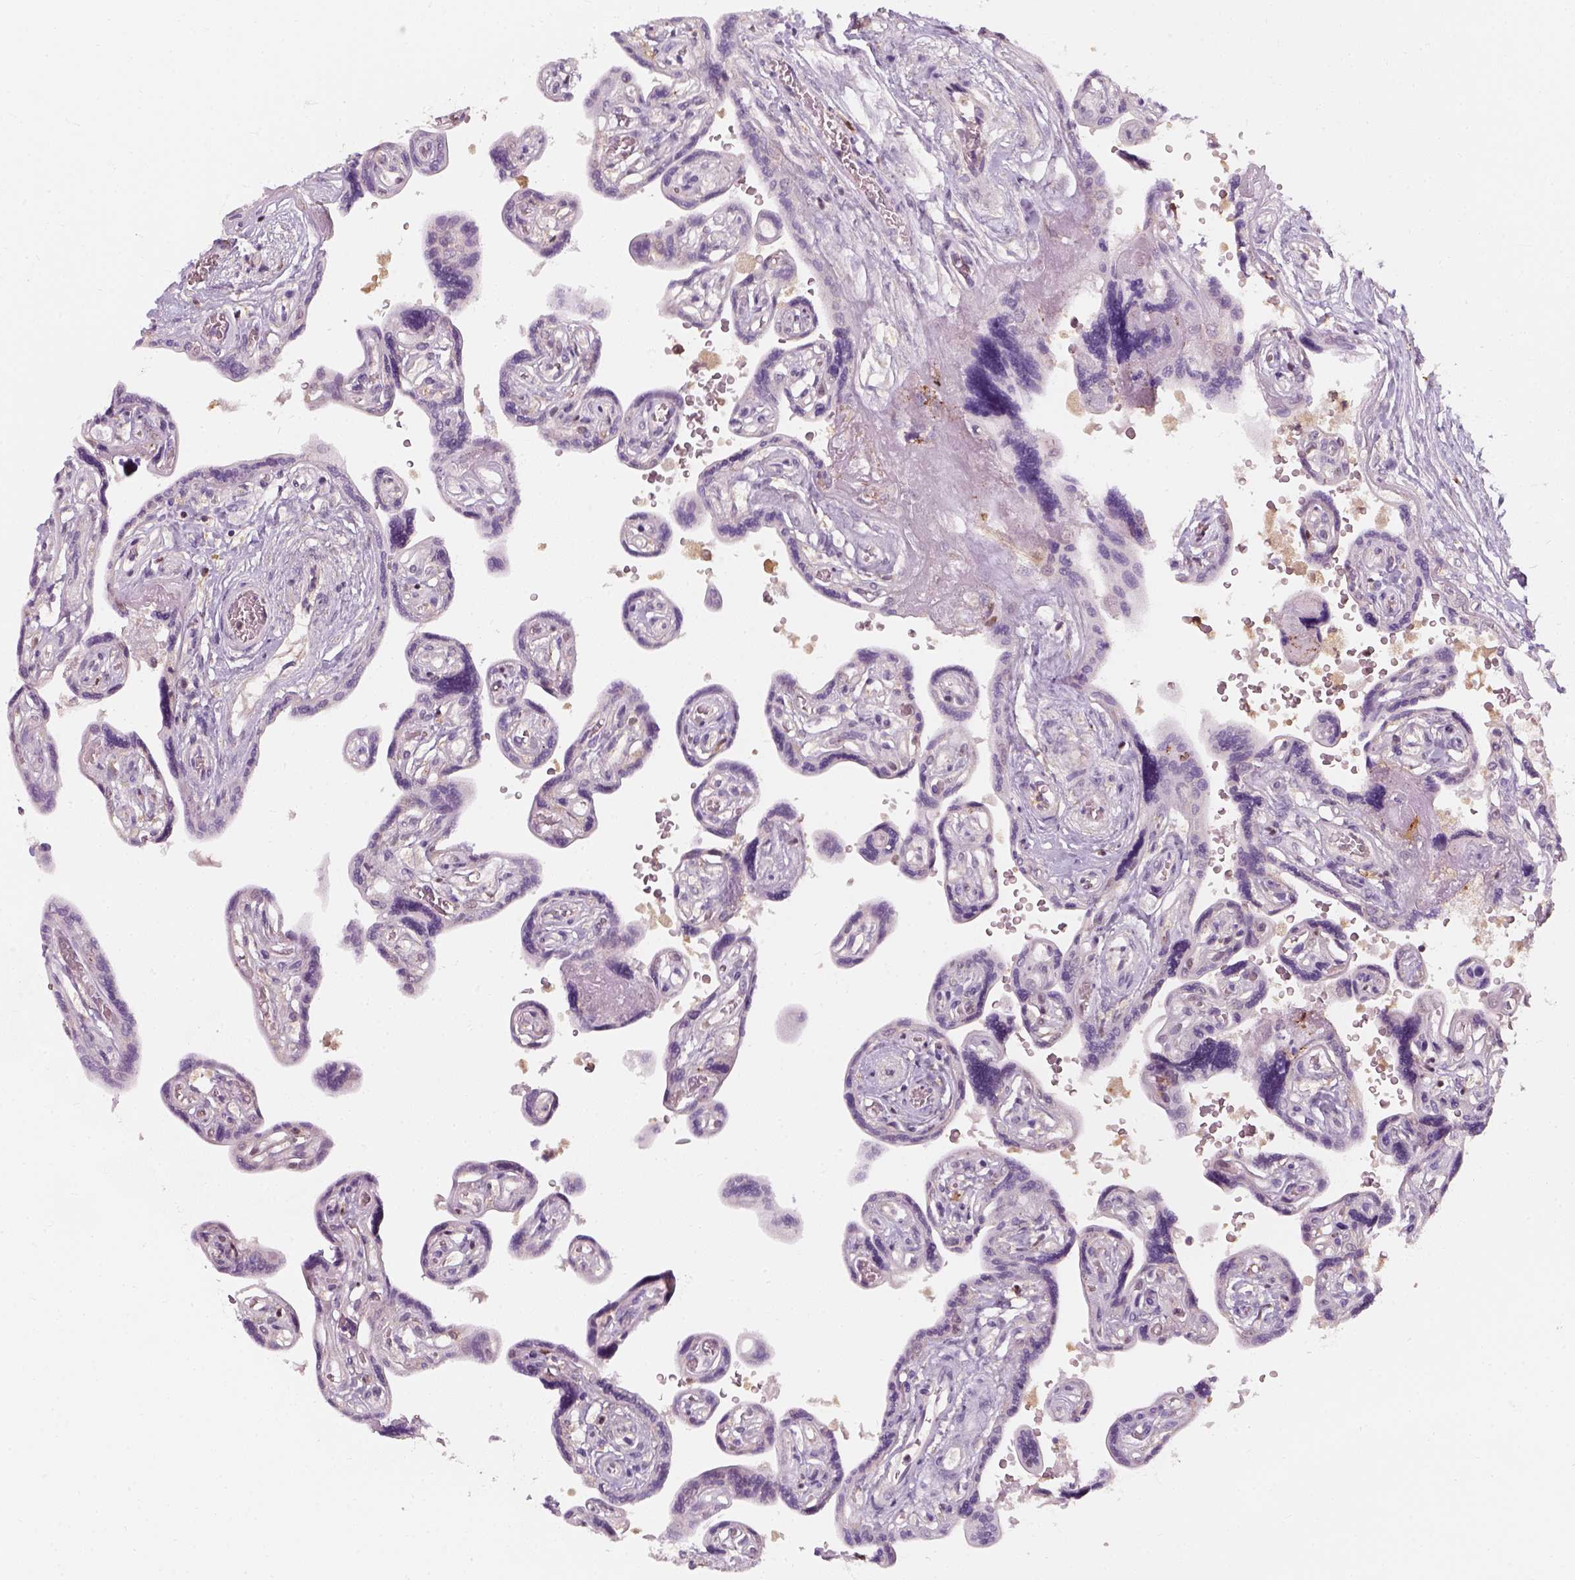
{"staining": {"intensity": "weak", "quantity": ">75%", "location": "cytoplasmic/membranous"}, "tissue": "placenta", "cell_type": "Decidual cells", "image_type": "normal", "snomed": [{"axis": "morphology", "description": "Normal tissue, NOS"}, {"axis": "topography", "description": "Placenta"}], "caption": "Protein staining of unremarkable placenta demonstrates weak cytoplasmic/membranous positivity in about >75% of decidual cells. Immunohistochemistry (ihc) stains the protein in brown and the nuclei are stained blue.", "gene": "SQSTM1", "patient": {"sex": "female", "age": 32}}